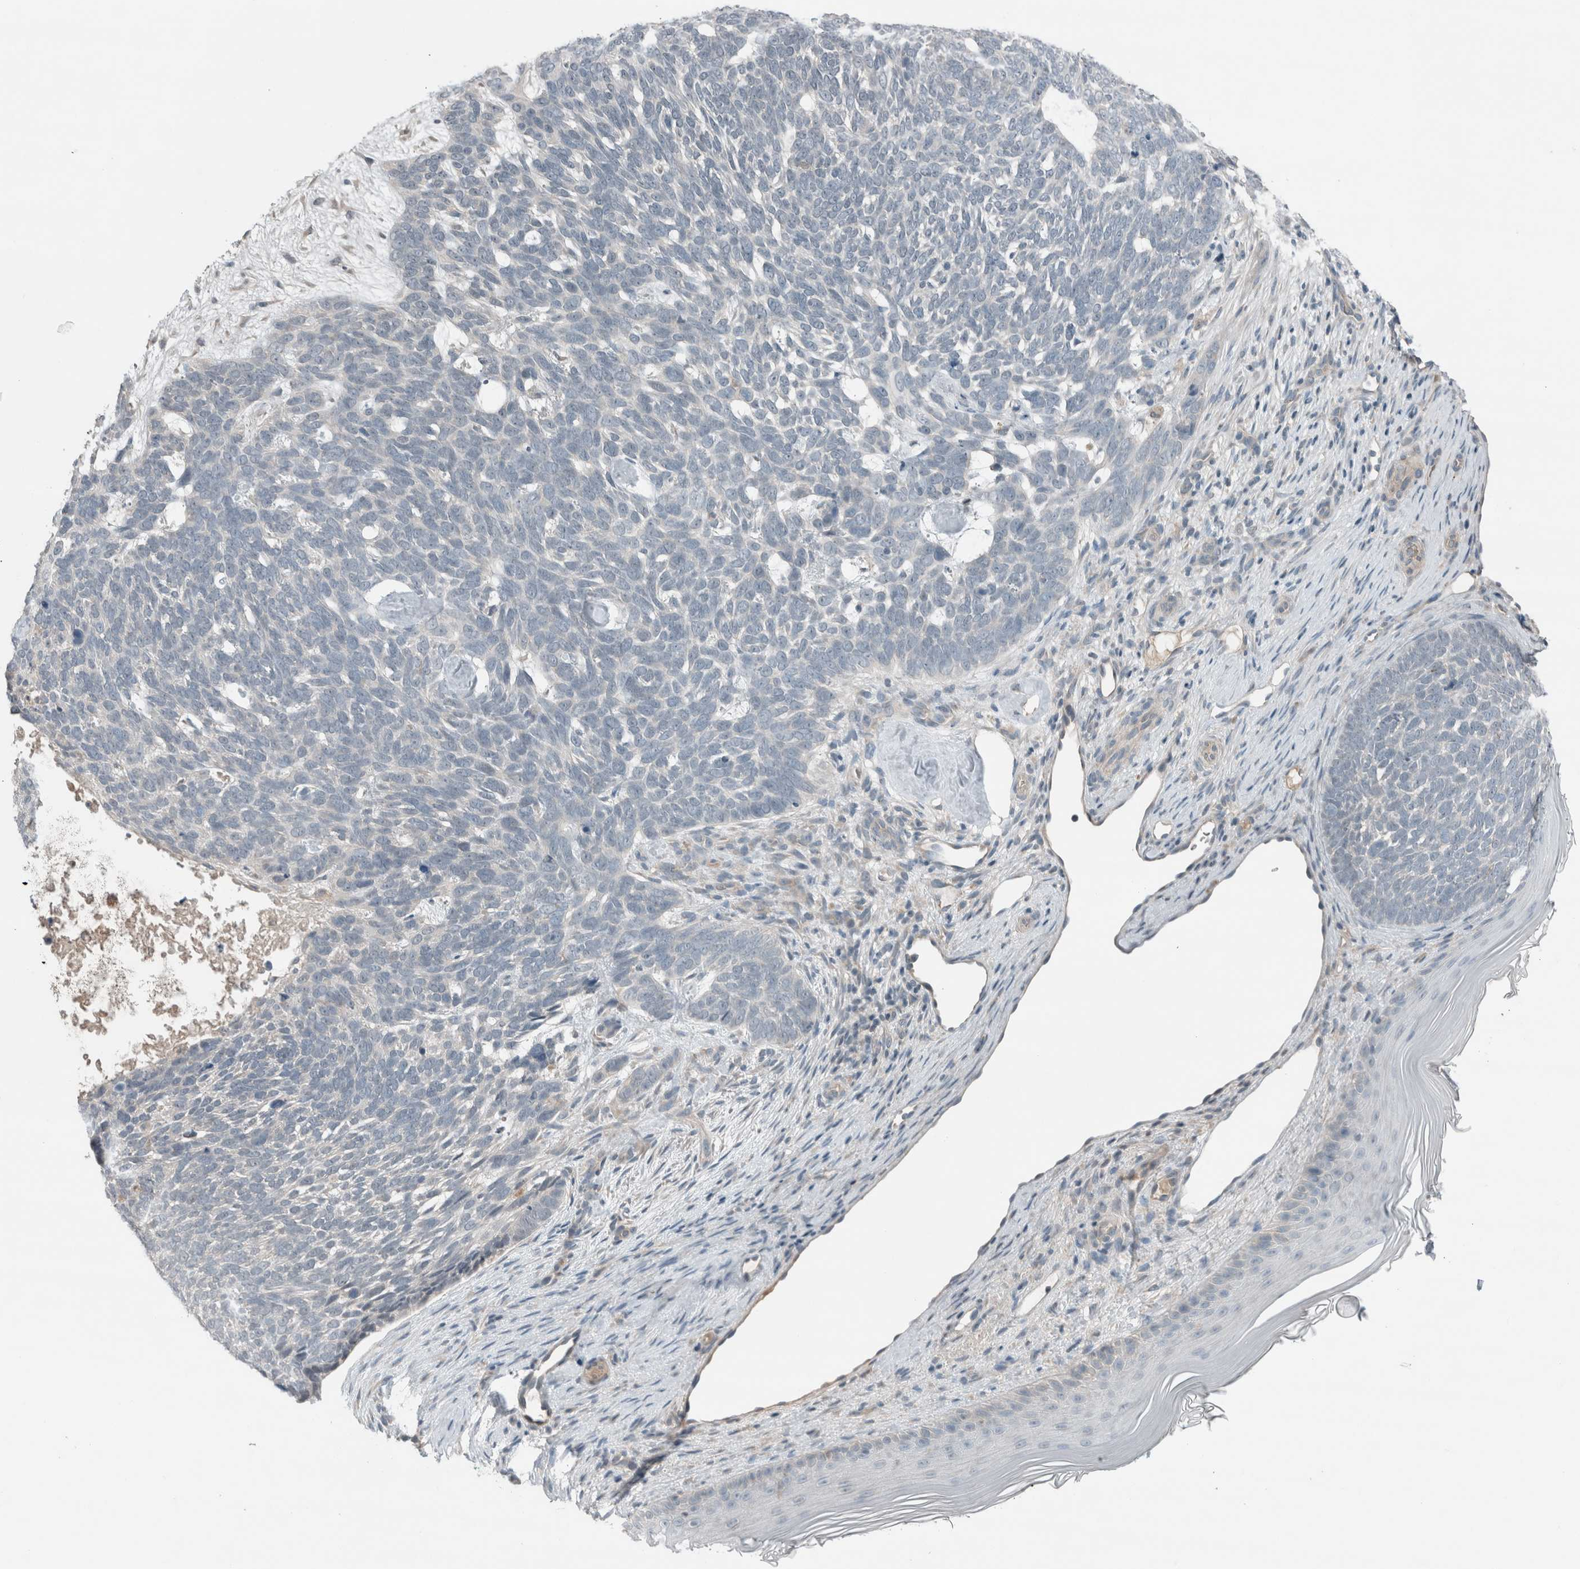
{"staining": {"intensity": "negative", "quantity": "none", "location": "none"}, "tissue": "skin cancer", "cell_type": "Tumor cells", "image_type": "cancer", "snomed": [{"axis": "morphology", "description": "Basal cell carcinoma"}, {"axis": "topography", "description": "Skin"}], "caption": "This is a photomicrograph of immunohistochemistry staining of basal cell carcinoma (skin), which shows no expression in tumor cells.", "gene": "JADE2", "patient": {"sex": "female", "age": 85}}